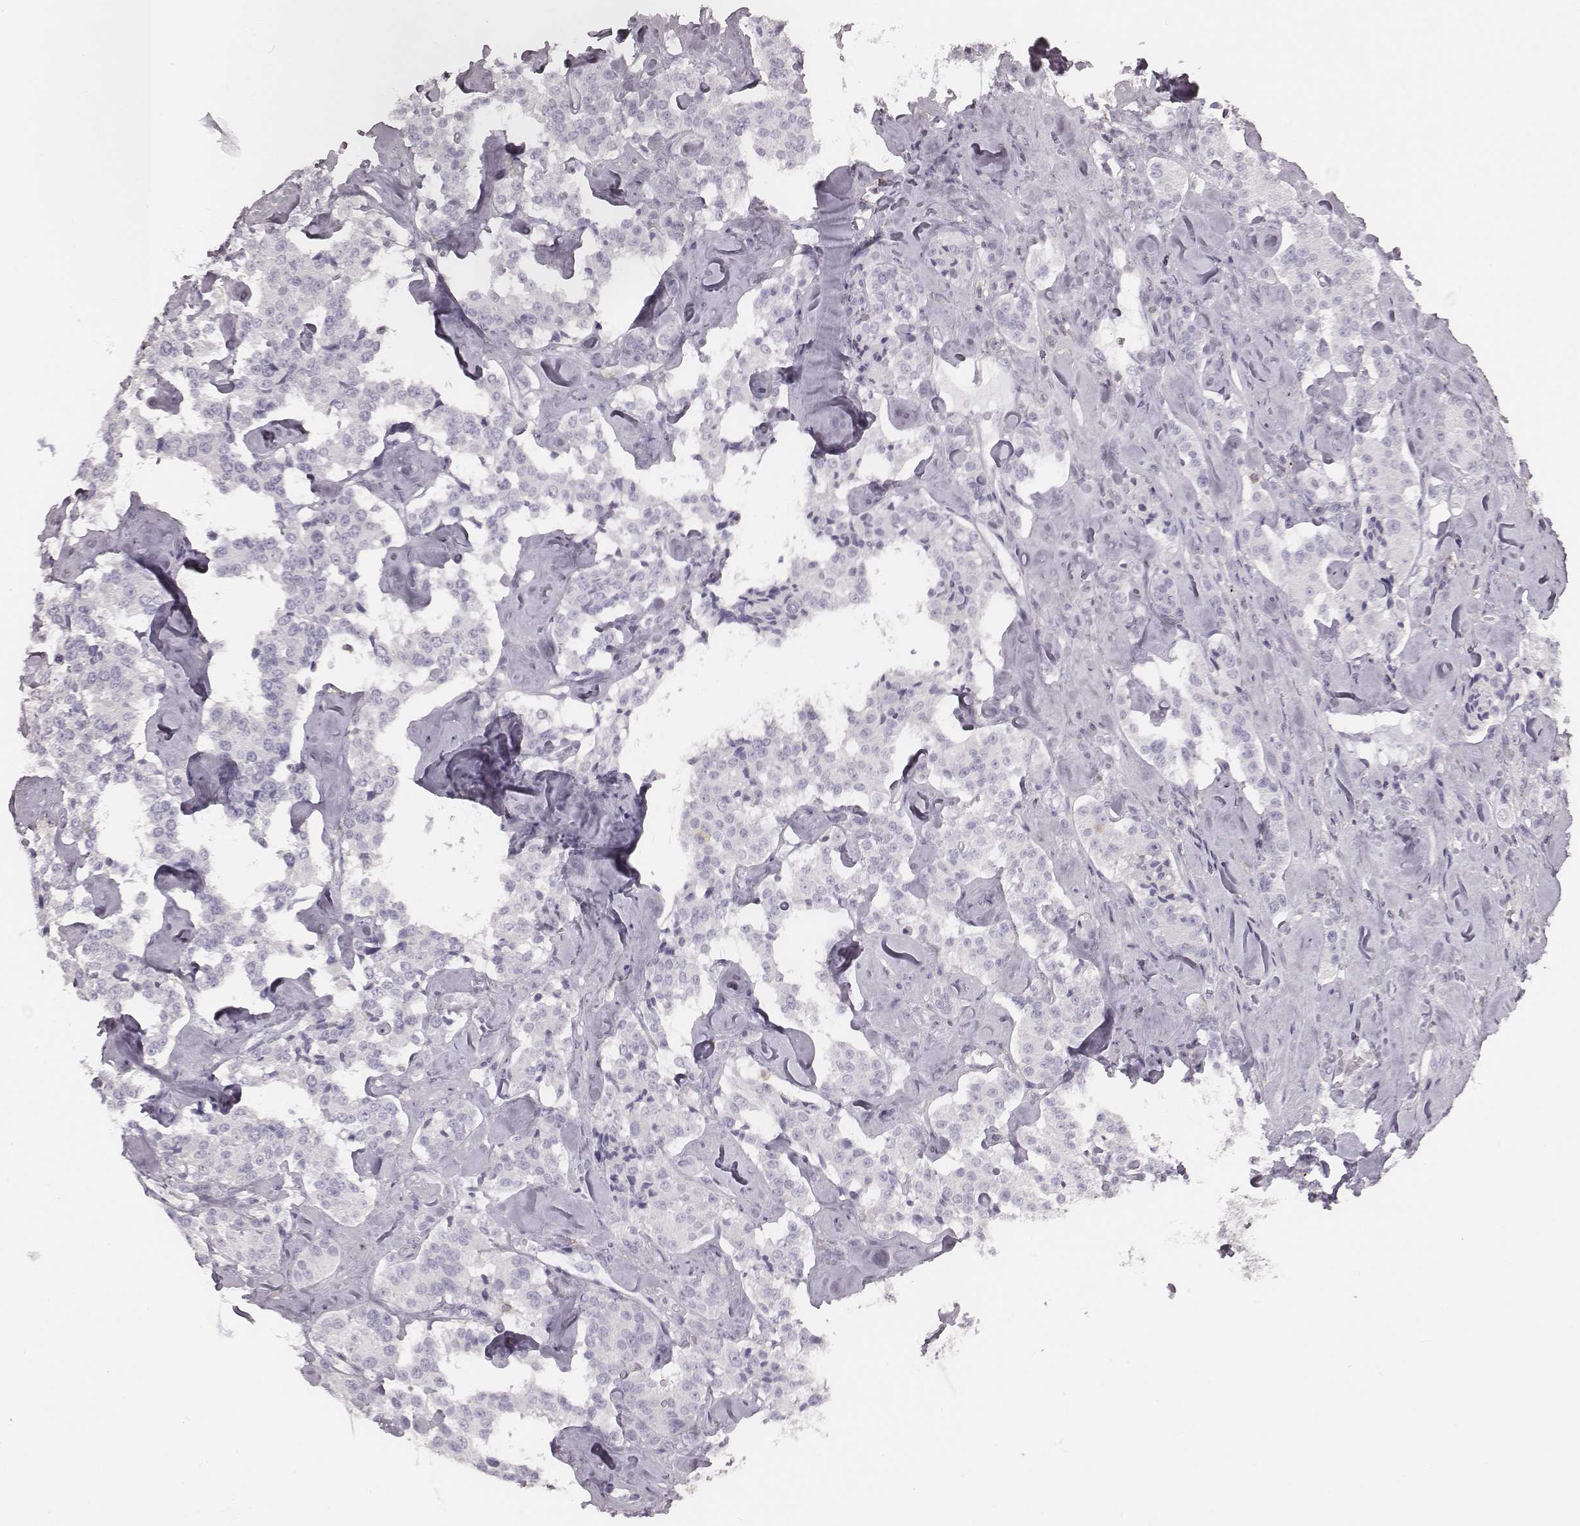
{"staining": {"intensity": "negative", "quantity": "none", "location": "none"}, "tissue": "carcinoid", "cell_type": "Tumor cells", "image_type": "cancer", "snomed": [{"axis": "morphology", "description": "Carcinoid, malignant, NOS"}, {"axis": "topography", "description": "Pancreas"}], "caption": "Immunohistochemical staining of human malignant carcinoid shows no significant staining in tumor cells.", "gene": "ZNF365", "patient": {"sex": "male", "age": 41}}